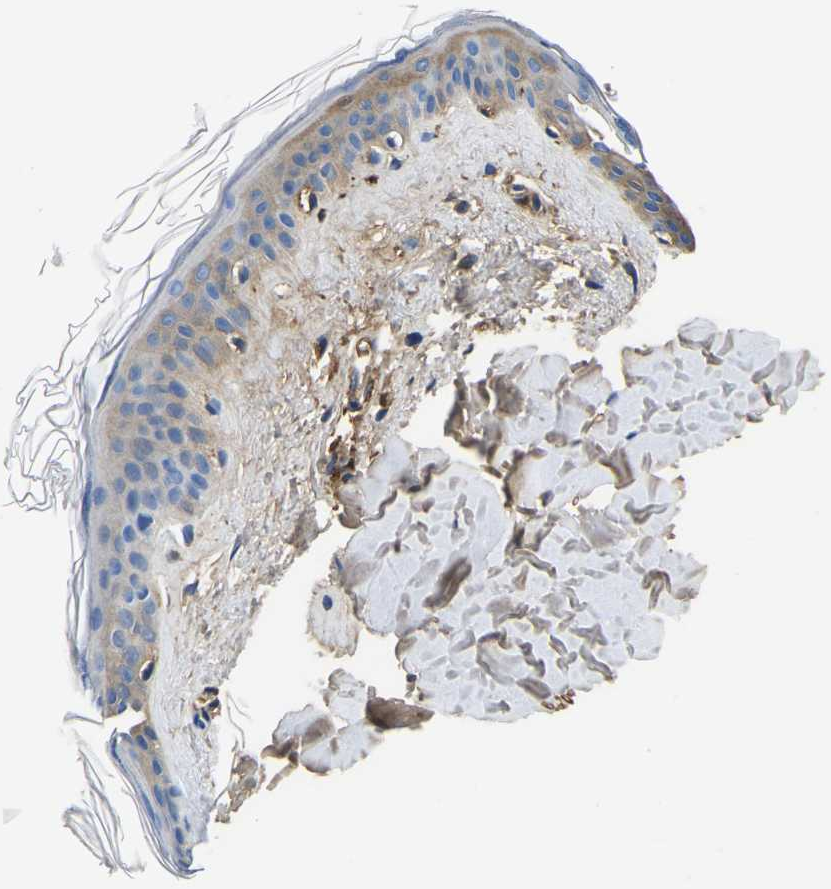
{"staining": {"intensity": "weak", "quantity": ">75%", "location": "cytoplasmic/membranous"}, "tissue": "skin", "cell_type": "Fibroblasts", "image_type": "normal", "snomed": [{"axis": "morphology", "description": "Normal tissue, NOS"}, {"axis": "topography", "description": "Skin"}], "caption": "A histopathology image of skin stained for a protein shows weak cytoplasmic/membranous brown staining in fibroblasts. (Stains: DAB (3,3'-diaminobenzidine) in brown, nuclei in blue, Microscopy: brightfield microscopy at high magnification).", "gene": "GREM2", "patient": {"sex": "female", "age": 41}}